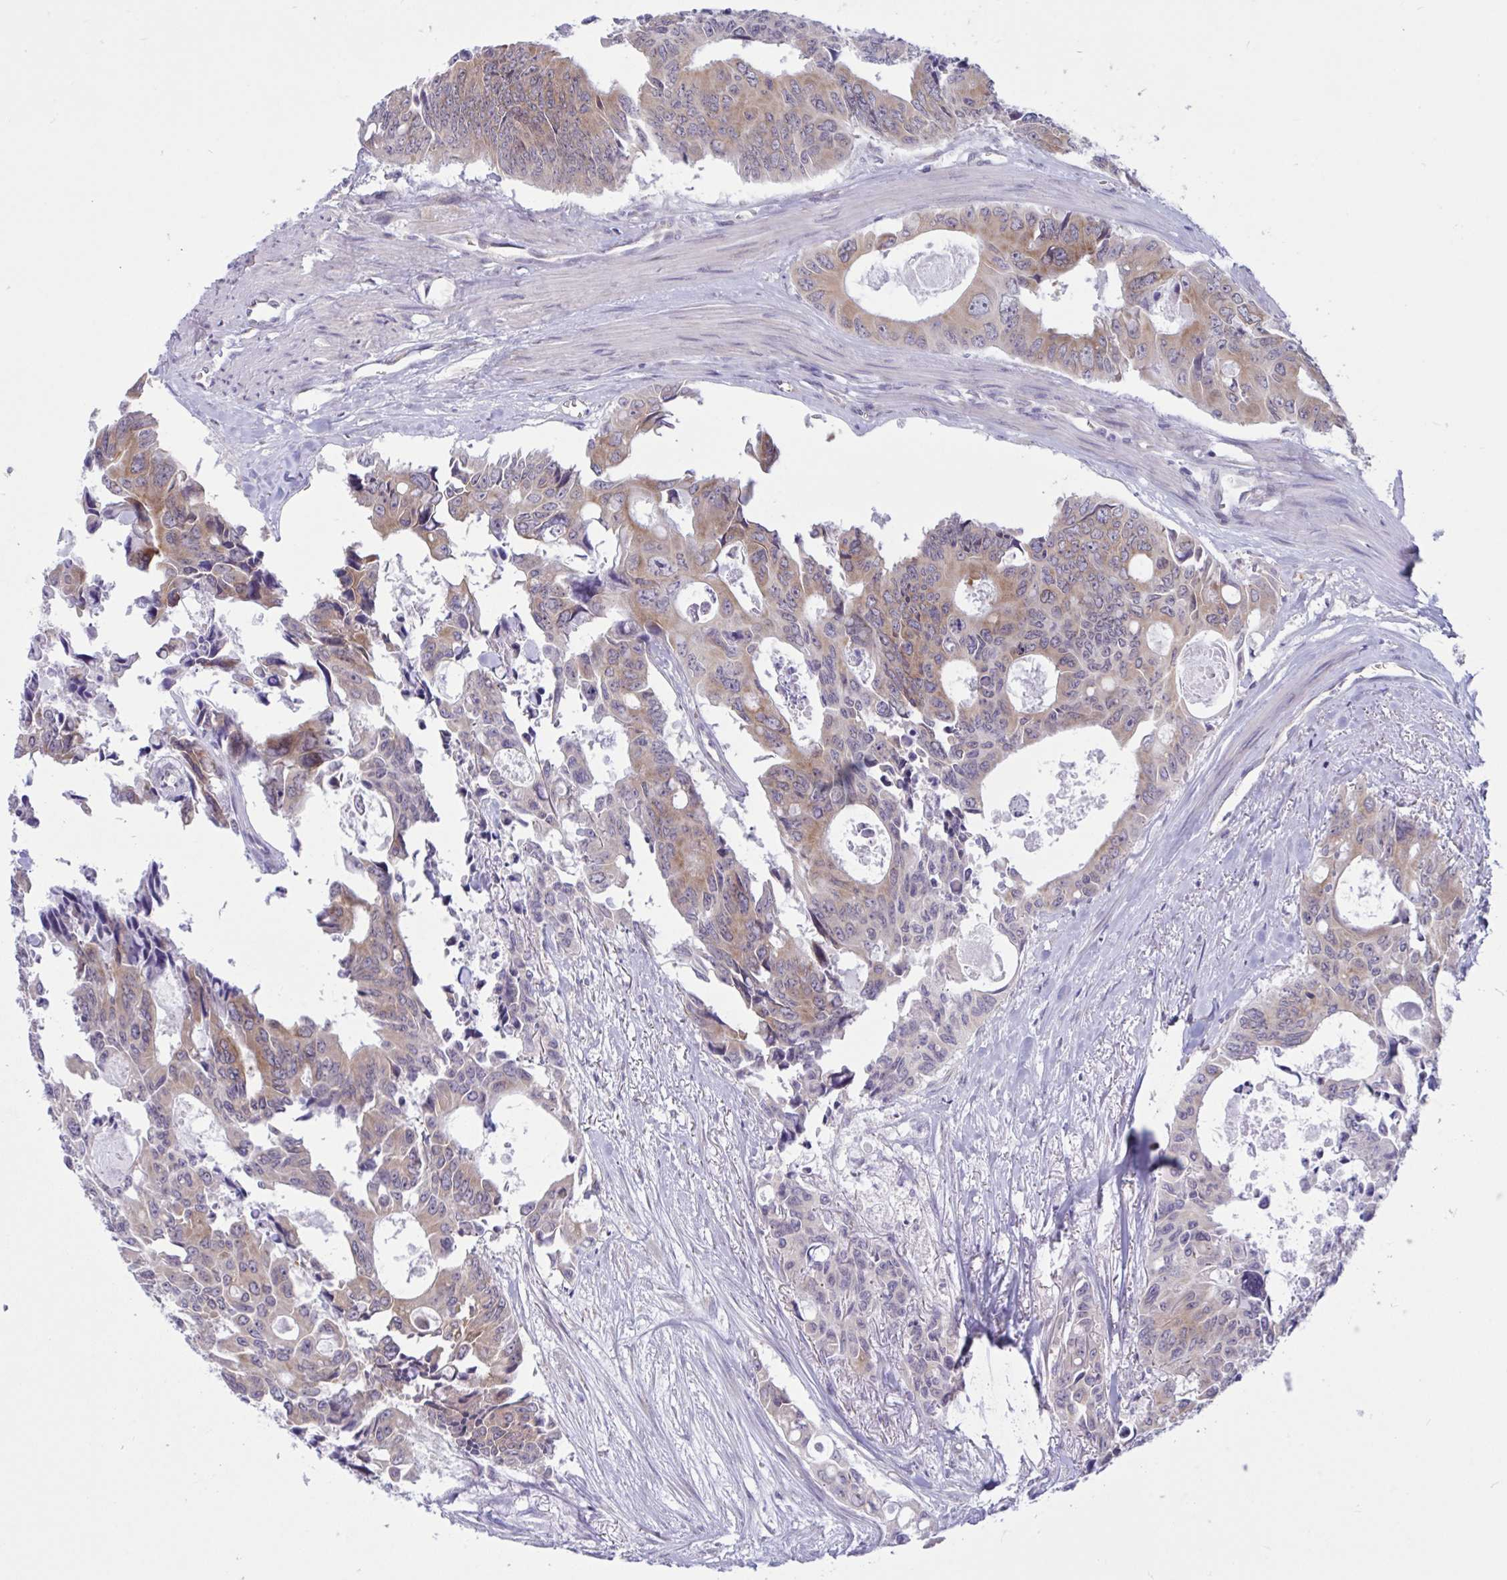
{"staining": {"intensity": "weak", "quantity": ">75%", "location": "cytoplasmic/membranous"}, "tissue": "colorectal cancer", "cell_type": "Tumor cells", "image_type": "cancer", "snomed": [{"axis": "morphology", "description": "Adenocarcinoma, NOS"}, {"axis": "topography", "description": "Rectum"}], "caption": "Human adenocarcinoma (colorectal) stained with a protein marker displays weak staining in tumor cells.", "gene": "CAMLG", "patient": {"sex": "male", "age": 76}}